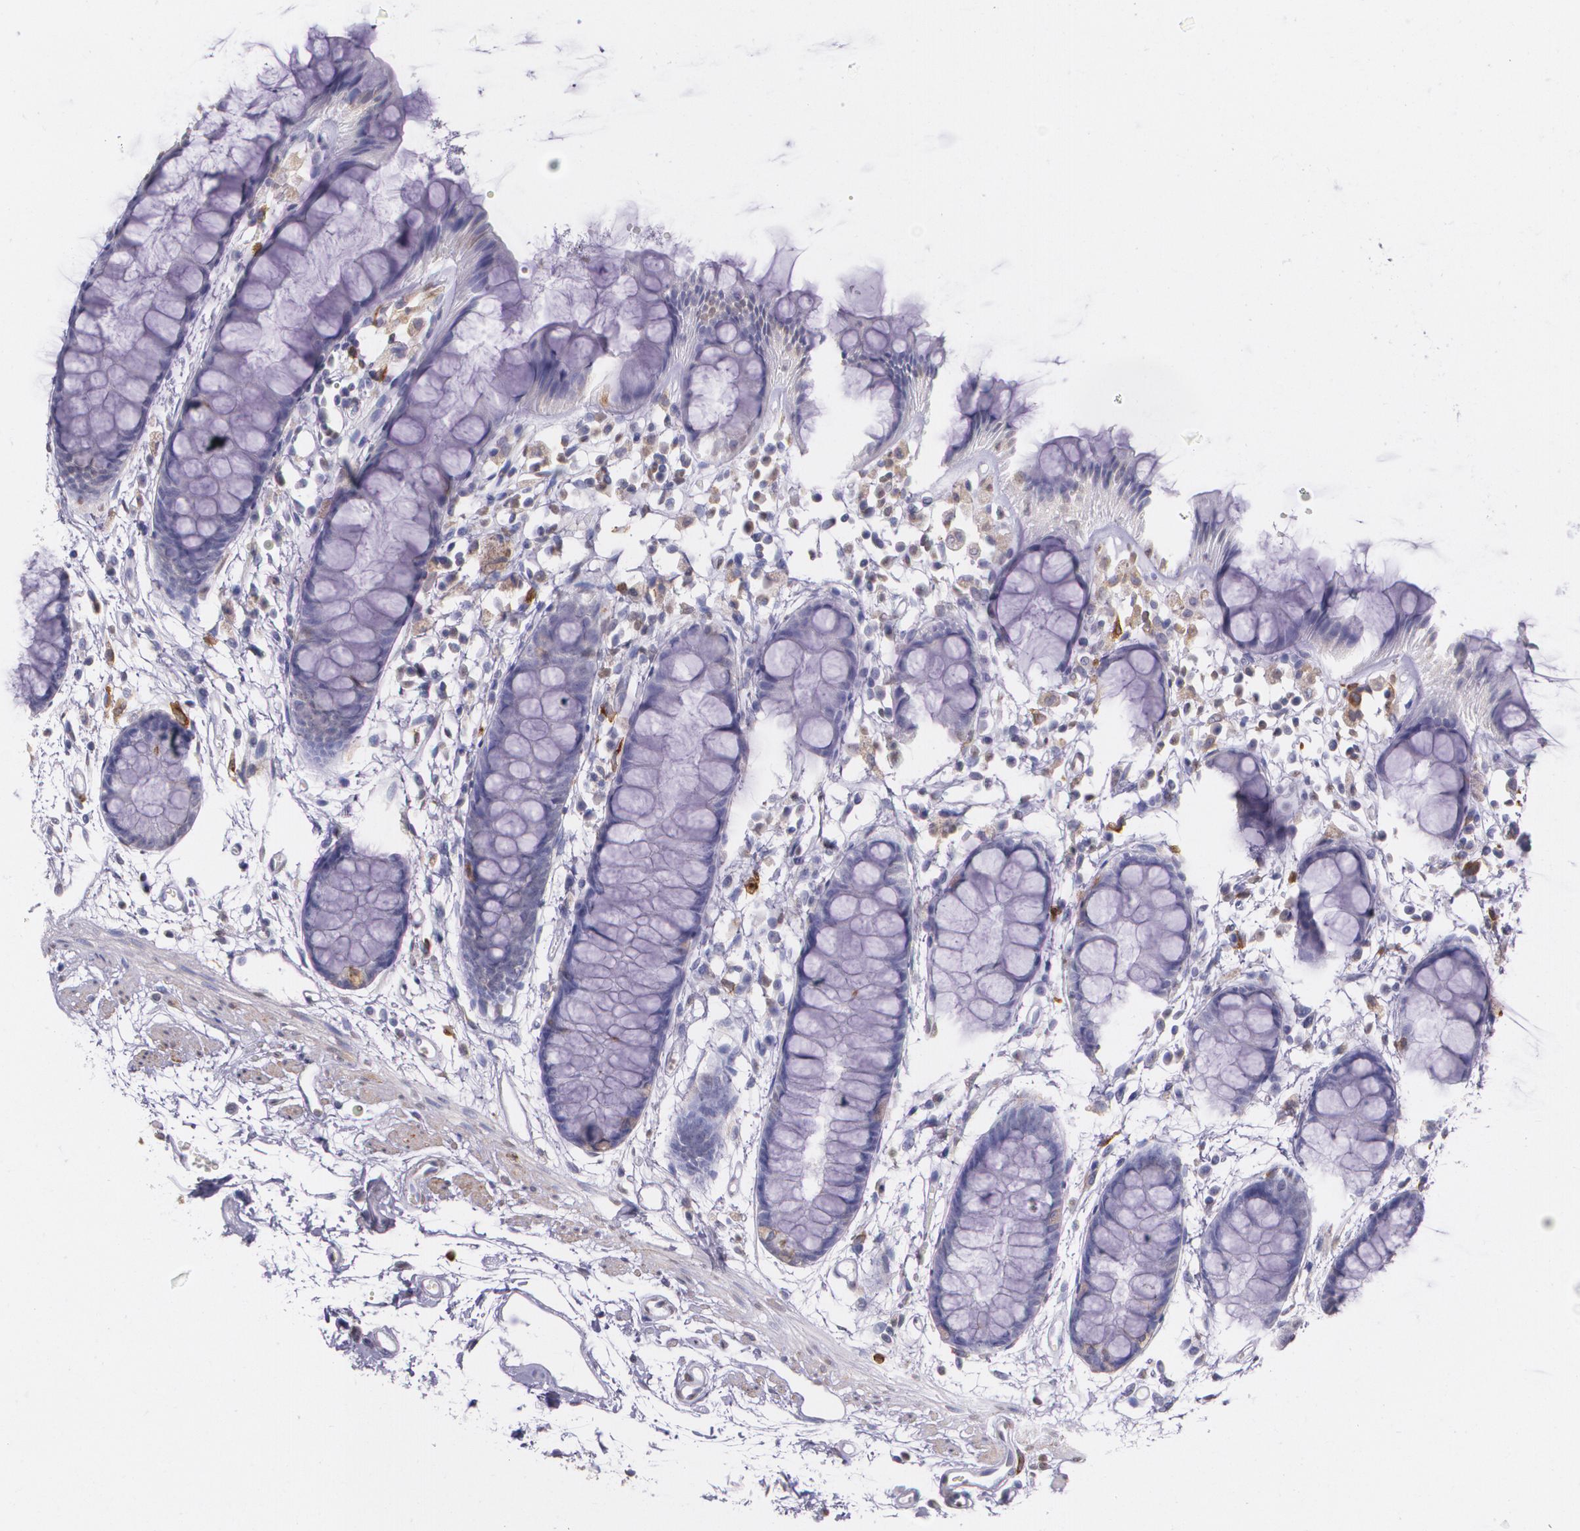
{"staining": {"intensity": "negative", "quantity": "none", "location": "none"}, "tissue": "rectum", "cell_type": "Glandular cells", "image_type": "normal", "snomed": [{"axis": "morphology", "description": "Normal tissue, NOS"}, {"axis": "topography", "description": "Rectum"}], "caption": "A high-resolution image shows immunohistochemistry (IHC) staining of benign rectum, which displays no significant staining in glandular cells.", "gene": "RTN1", "patient": {"sex": "female", "age": 66}}